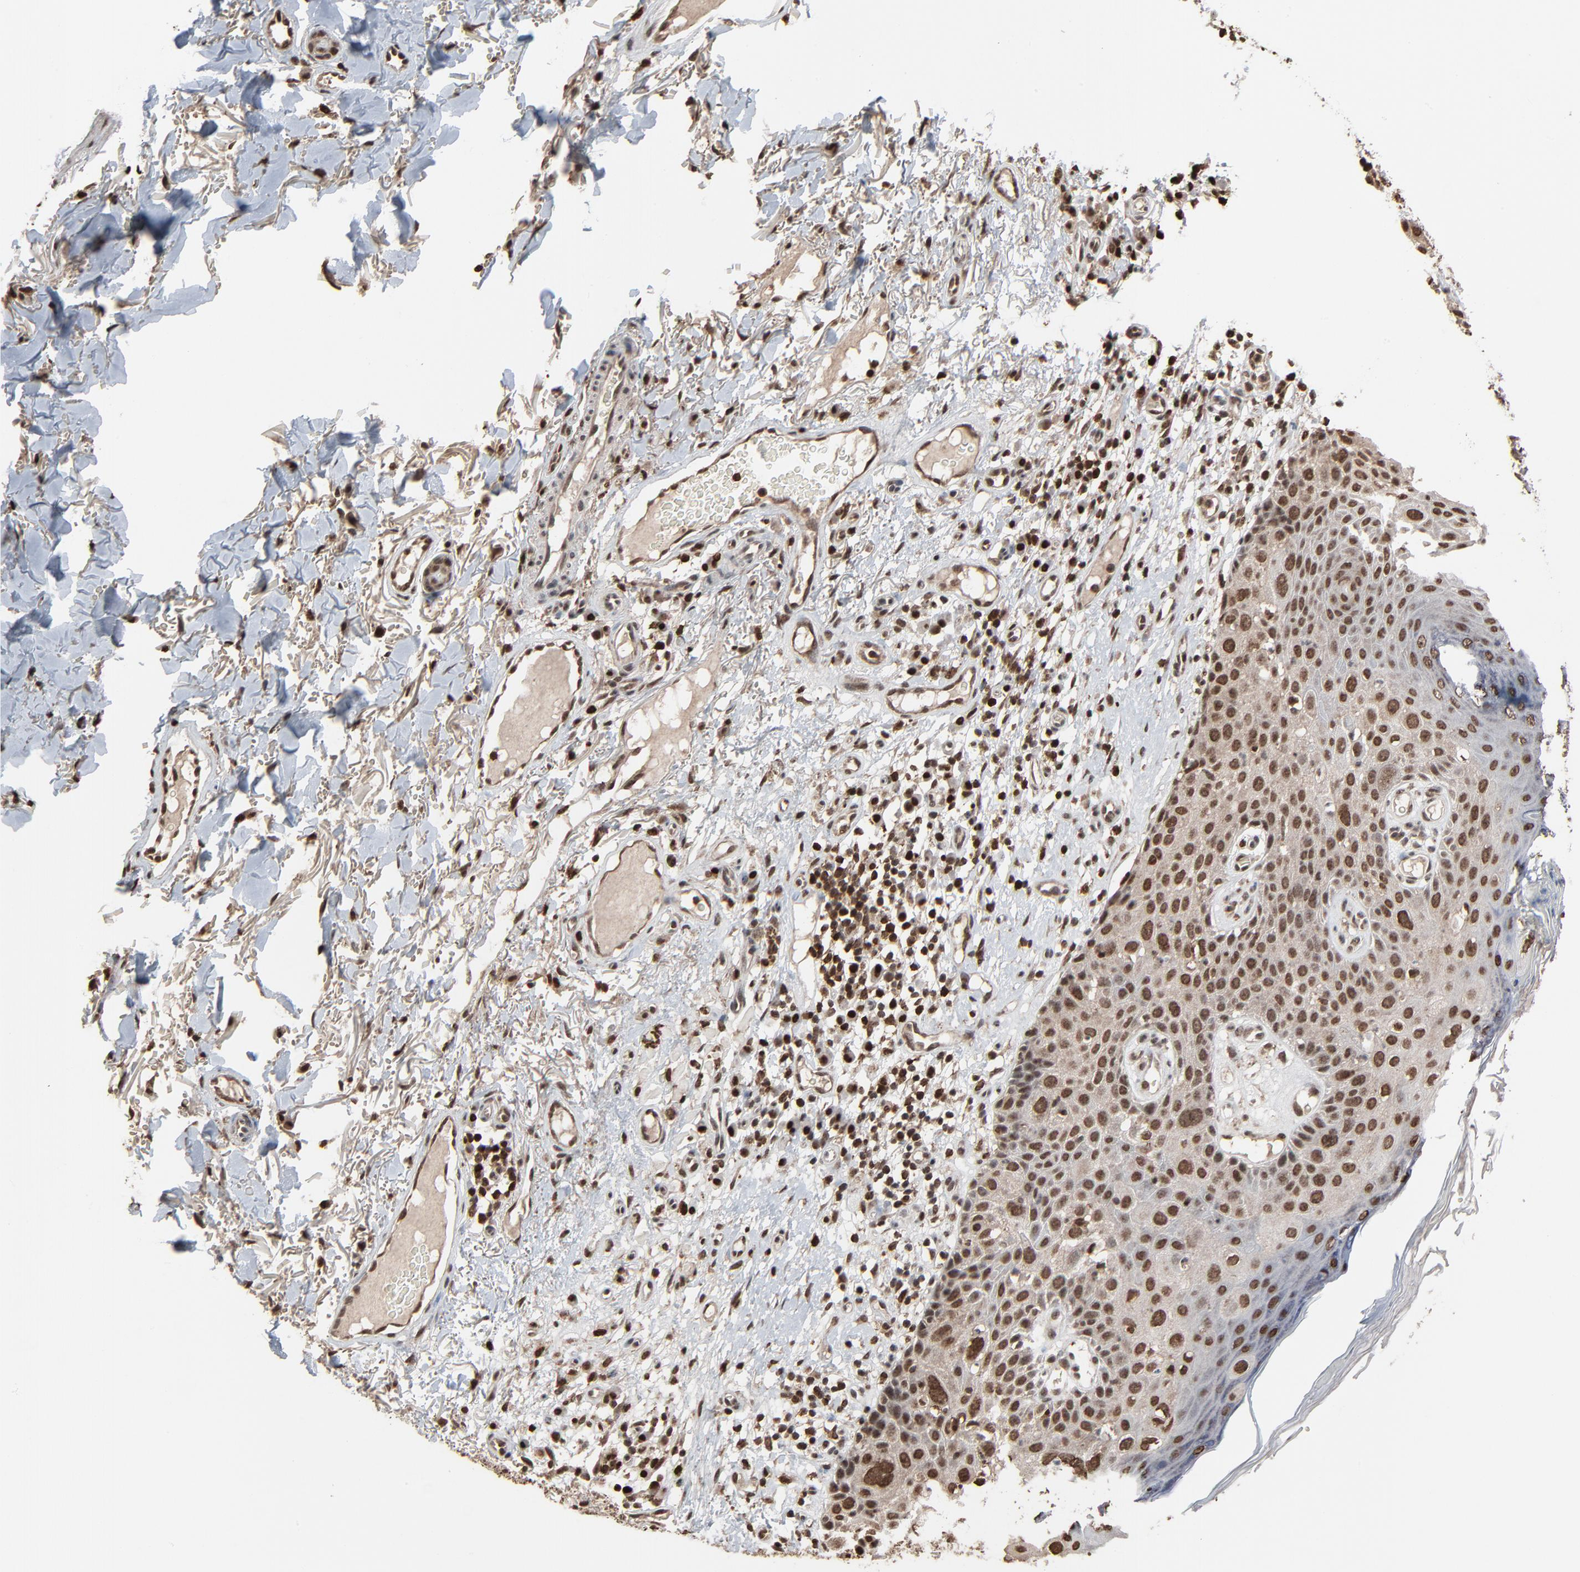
{"staining": {"intensity": "moderate", "quantity": ">75%", "location": "nuclear"}, "tissue": "skin cancer", "cell_type": "Tumor cells", "image_type": "cancer", "snomed": [{"axis": "morphology", "description": "Squamous cell carcinoma, NOS"}, {"axis": "topography", "description": "Skin"}], "caption": "Protein staining of squamous cell carcinoma (skin) tissue shows moderate nuclear positivity in approximately >75% of tumor cells. The staining is performed using DAB (3,3'-diaminobenzidine) brown chromogen to label protein expression. The nuclei are counter-stained blue using hematoxylin.", "gene": "RPS6KA3", "patient": {"sex": "male", "age": 87}}